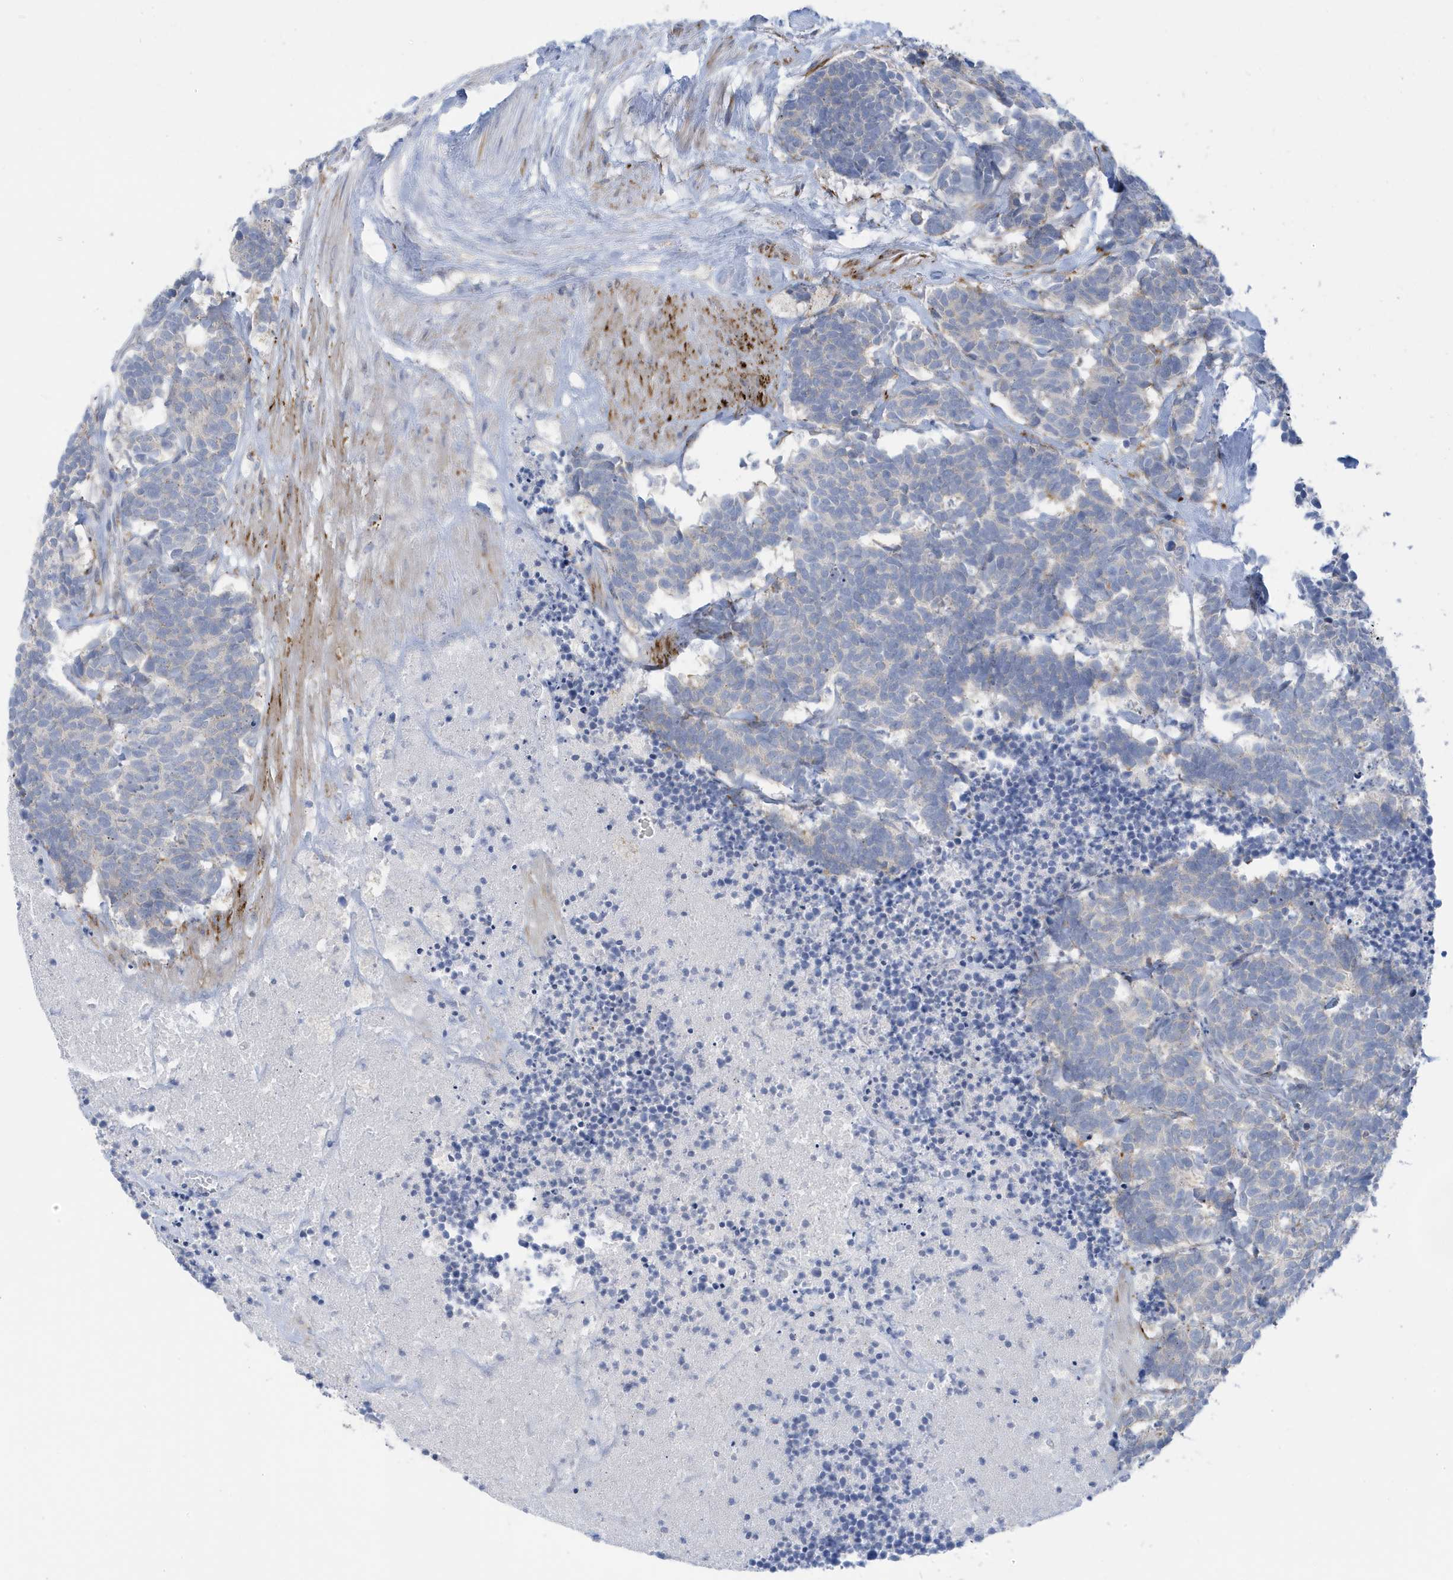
{"staining": {"intensity": "negative", "quantity": "none", "location": "none"}, "tissue": "carcinoid", "cell_type": "Tumor cells", "image_type": "cancer", "snomed": [{"axis": "morphology", "description": "Carcinoma, NOS"}, {"axis": "morphology", "description": "Carcinoid, malignant, NOS"}, {"axis": "topography", "description": "Urinary bladder"}], "caption": "High magnification brightfield microscopy of carcinoid stained with DAB (3,3'-diaminobenzidine) (brown) and counterstained with hematoxylin (blue): tumor cells show no significant staining.", "gene": "PERM1", "patient": {"sex": "male", "age": 57}}